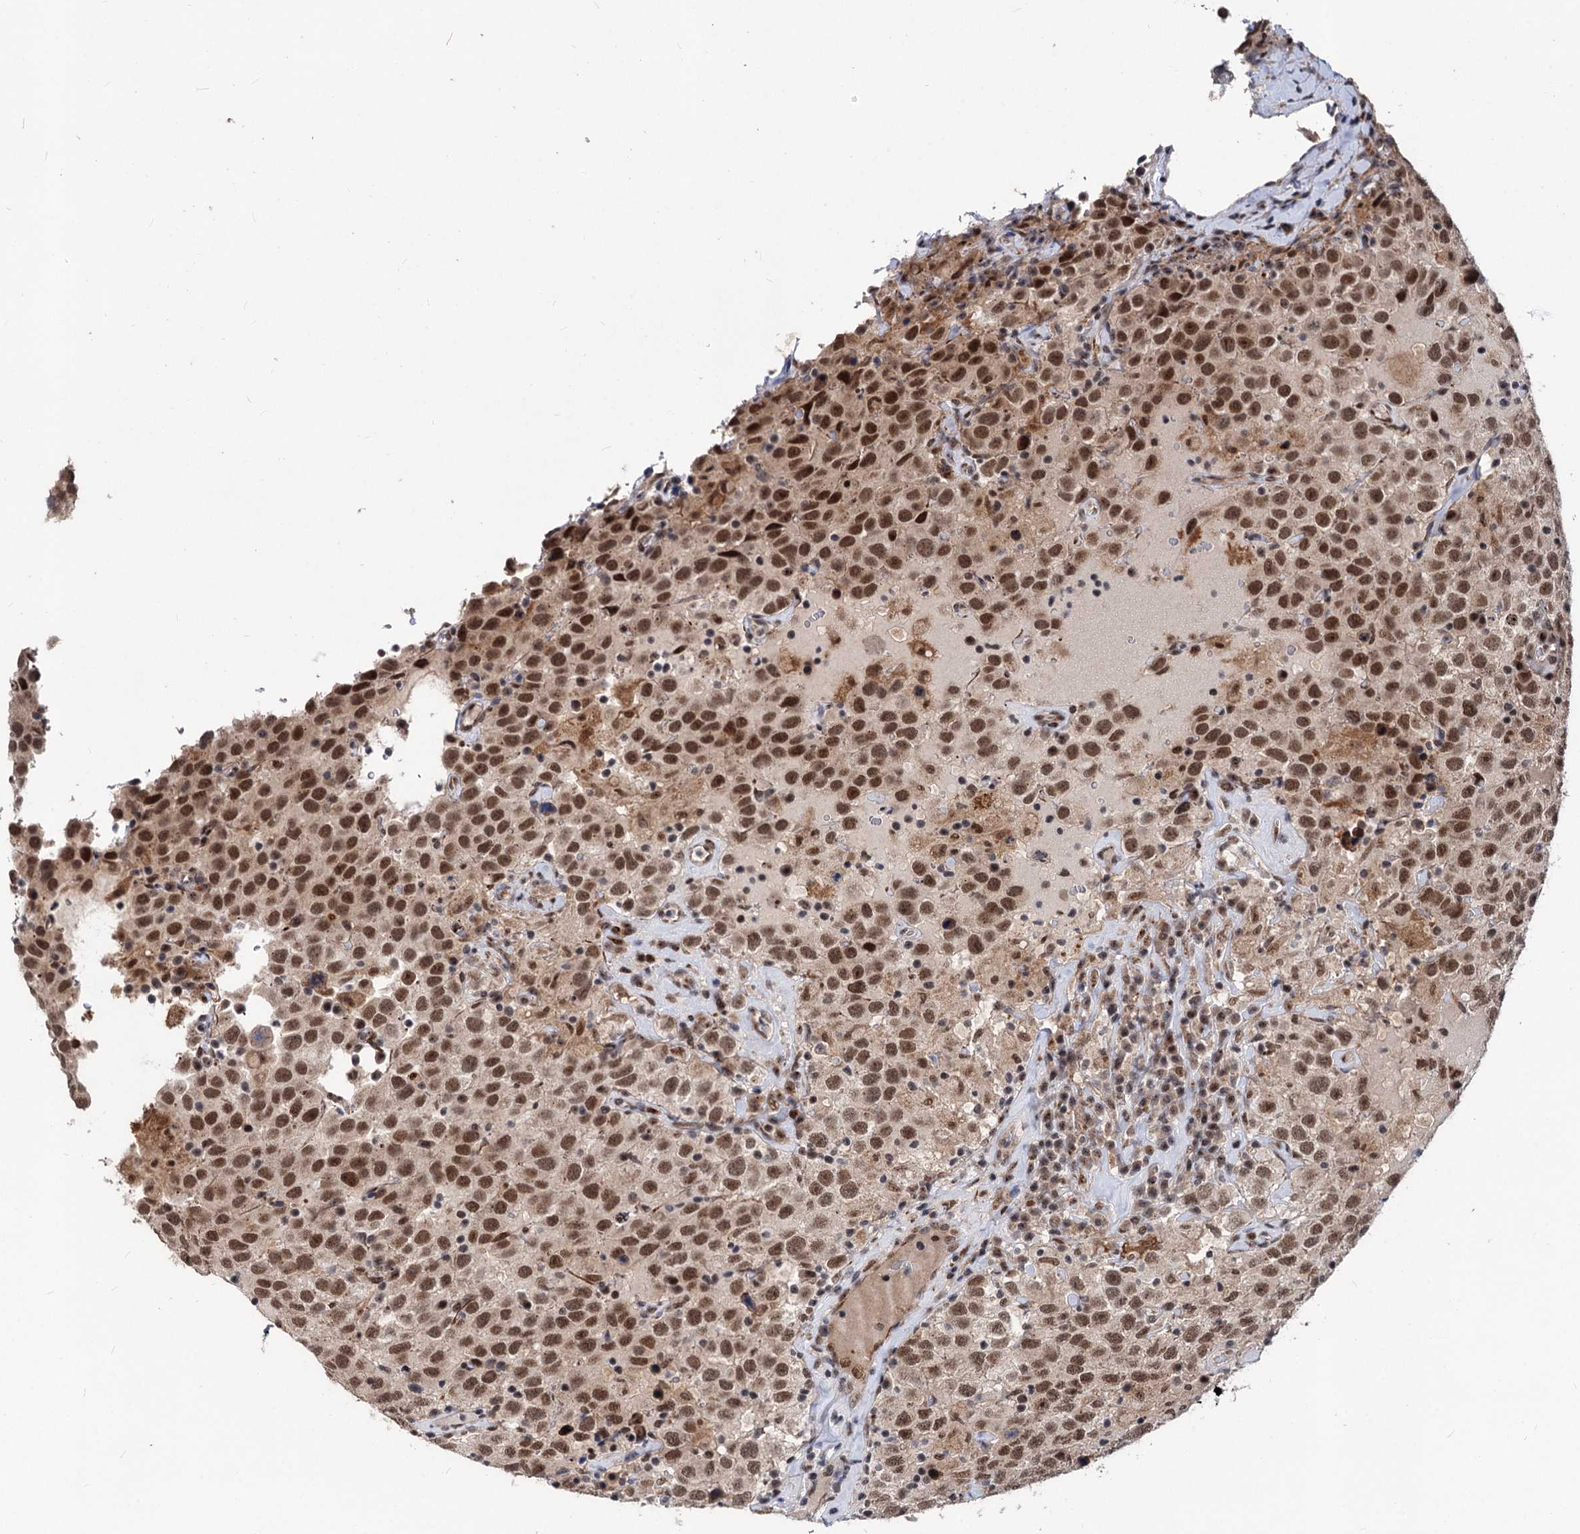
{"staining": {"intensity": "moderate", "quantity": ">75%", "location": "nuclear"}, "tissue": "testis cancer", "cell_type": "Tumor cells", "image_type": "cancer", "snomed": [{"axis": "morphology", "description": "Seminoma, NOS"}, {"axis": "topography", "description": "Testis"}], "caption": "Testis seminoma stained with immunohistochemistry (IHC) exhibits moderate nuclear staining in about >75% of tumor cells. (DAB (3,3'-diaminobenzidine) IHC with brightfield microscopy, high magnification).", "gene": "PHF8", "patient": {"sex": "male", "age": 41}}